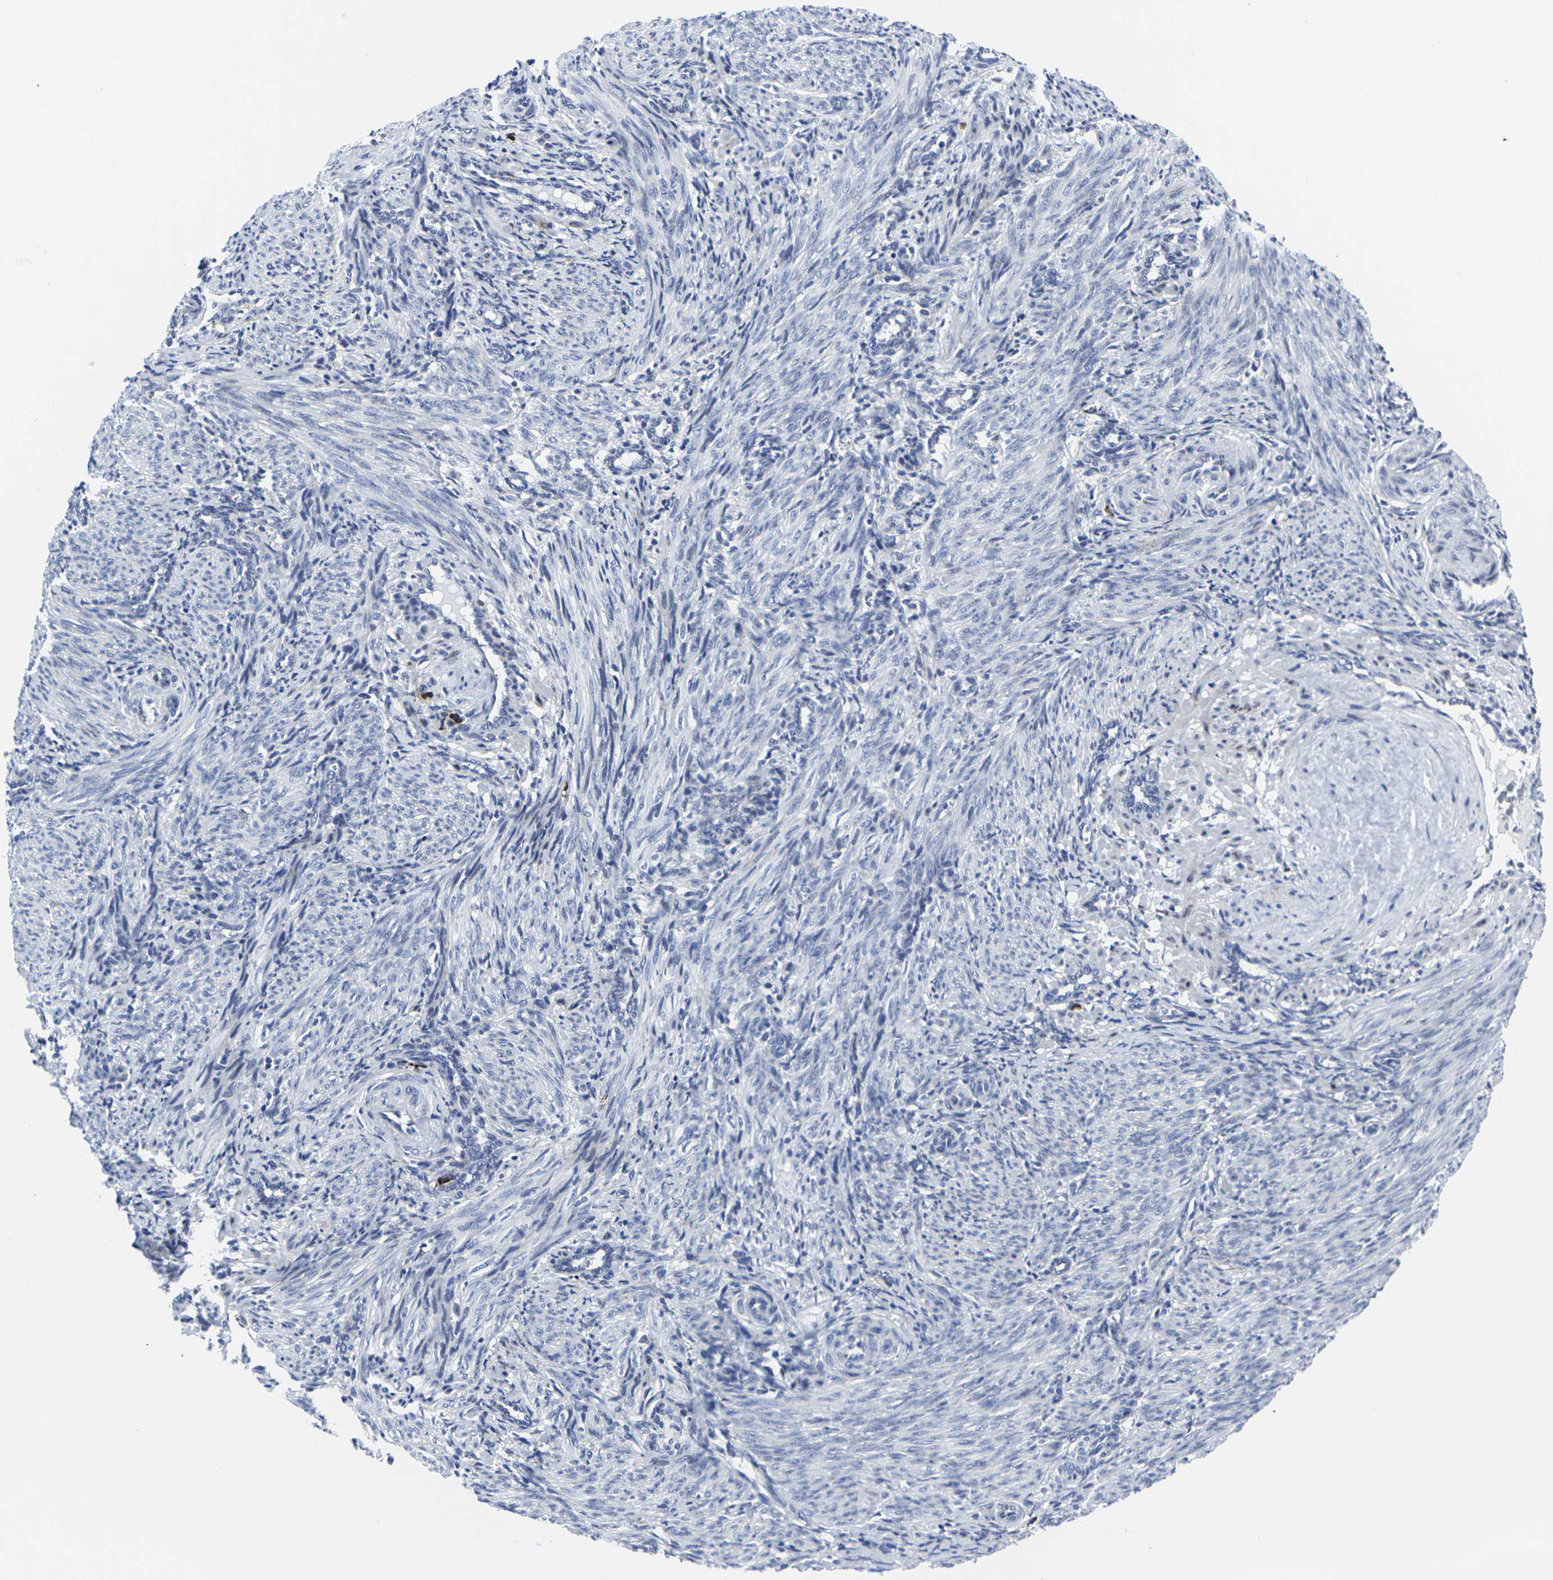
{"staining": {"intensity": "negative", "quantity": "none", "location": "none"}, "tissue": "smooth muscle", "cell_type": "Smooth muscle cells", "image_type": "normal", "snomed": [{"axis": "morphology", "description": "Normal tissue, NOS"}, {"axis": "topography", "description": "Endometrium"}], "caption": "This is a micrograph of IHC staining of benign smooth muscle, which shows no positivity in smooth muscle cells. Brightfield microscopy of IHC stained with DAB (brown) and hematoxylin (blue), captured at high magnification.", "gene": "RPN1", "patient": {"sex": "female", "age": 33}}